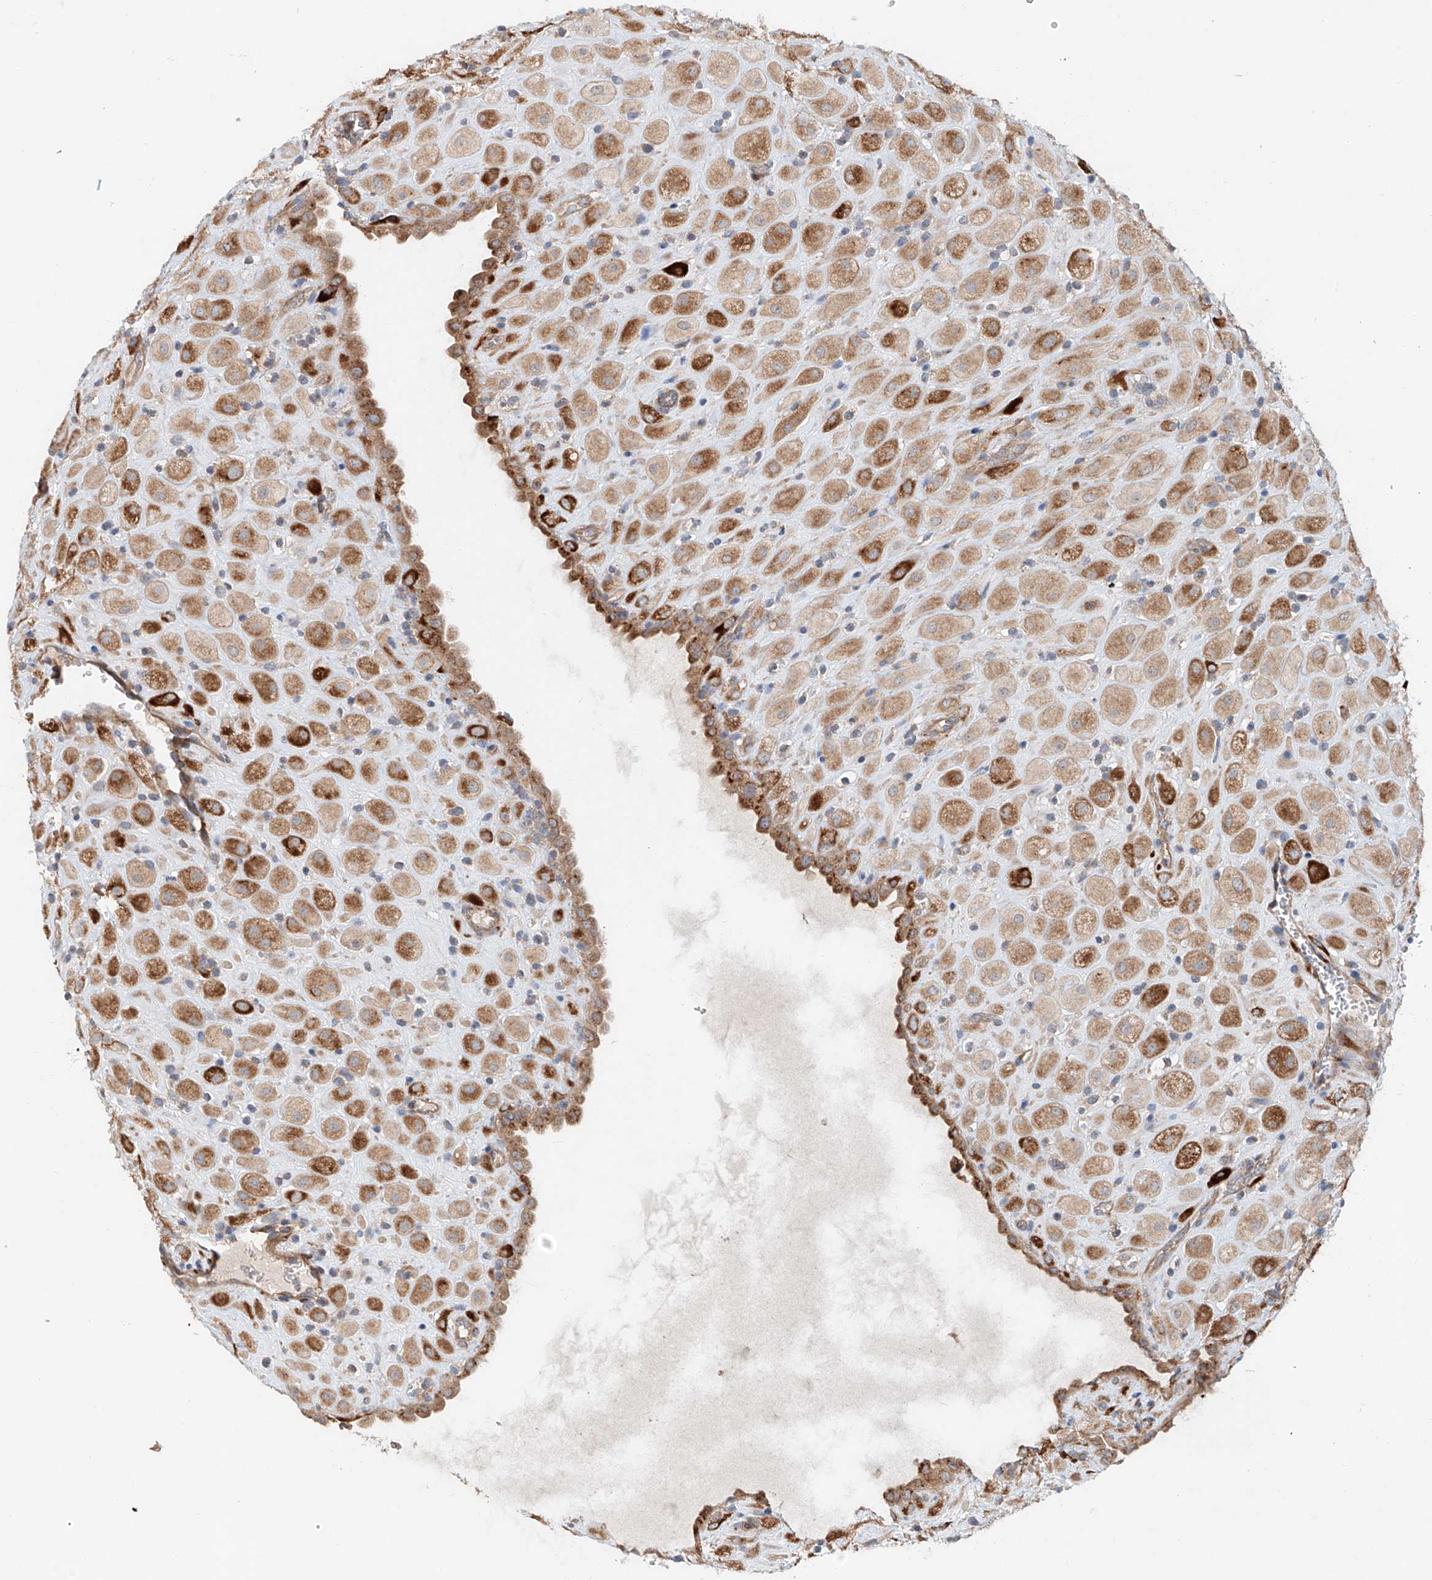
{"staining": {"intensity": "moderate", "quantity": ">75%", "location": "cytoplasmic/membranous"}, "tissue": "placenta", "cell_type": "Decidual cells", "image_type": "normal", "snomed": [{"axis": "morphology", "description": "Normal tissue, NOS"}, {"axis": "topography", "description": "Placenta"}], "caption": "A histopathology image showing moderate cytoplasmic/membranous positivity in about >75% of decidual cells in benign placenta, as visualized by brown immunohistochemical staining.", "gene": "SNAP29", "patient": {"sex": "female", "age": 35}}